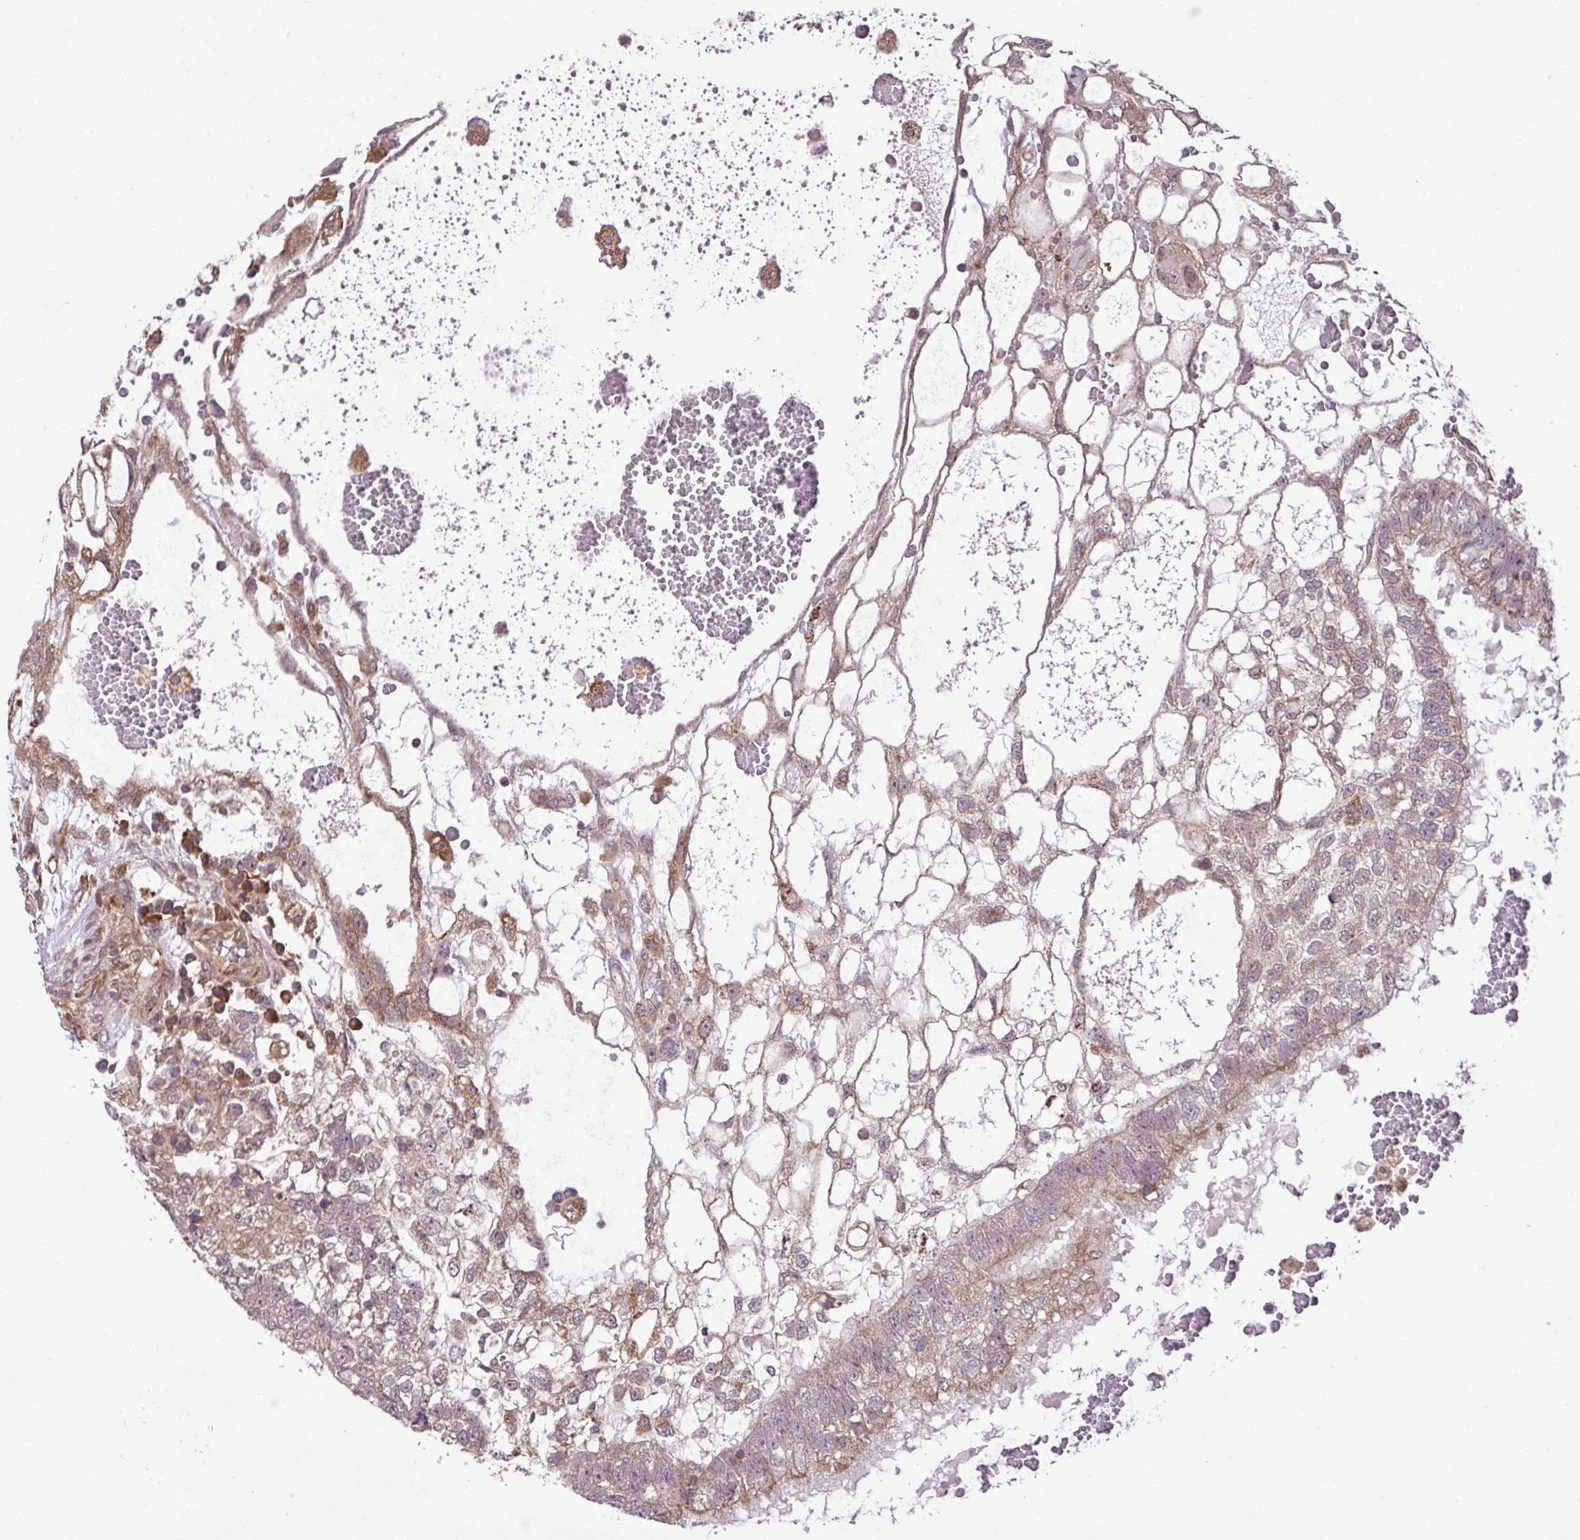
{"staining": {"intensity": "weak", "quantity": "<25%", "location": "cytoplasmic/membranous"}, "tissue": "testis cancer", "cell_type": "Tumor cells", "image_type": "cancer", "snomed": [{"axis": "morphology", "description": "Normal tissue, NOS"}, {"axis": "morphology", "description": "Carcinoma, Embryonal, NOS"}, {"axis": "topography", "description": "Testis"}], "caption": "A micrograph of human testis cancer (embryonal carcinoma) is negative for staining in tumor cells.", "gene": "DLGAP4", "patient": {"sex": "male", "age": 32}}